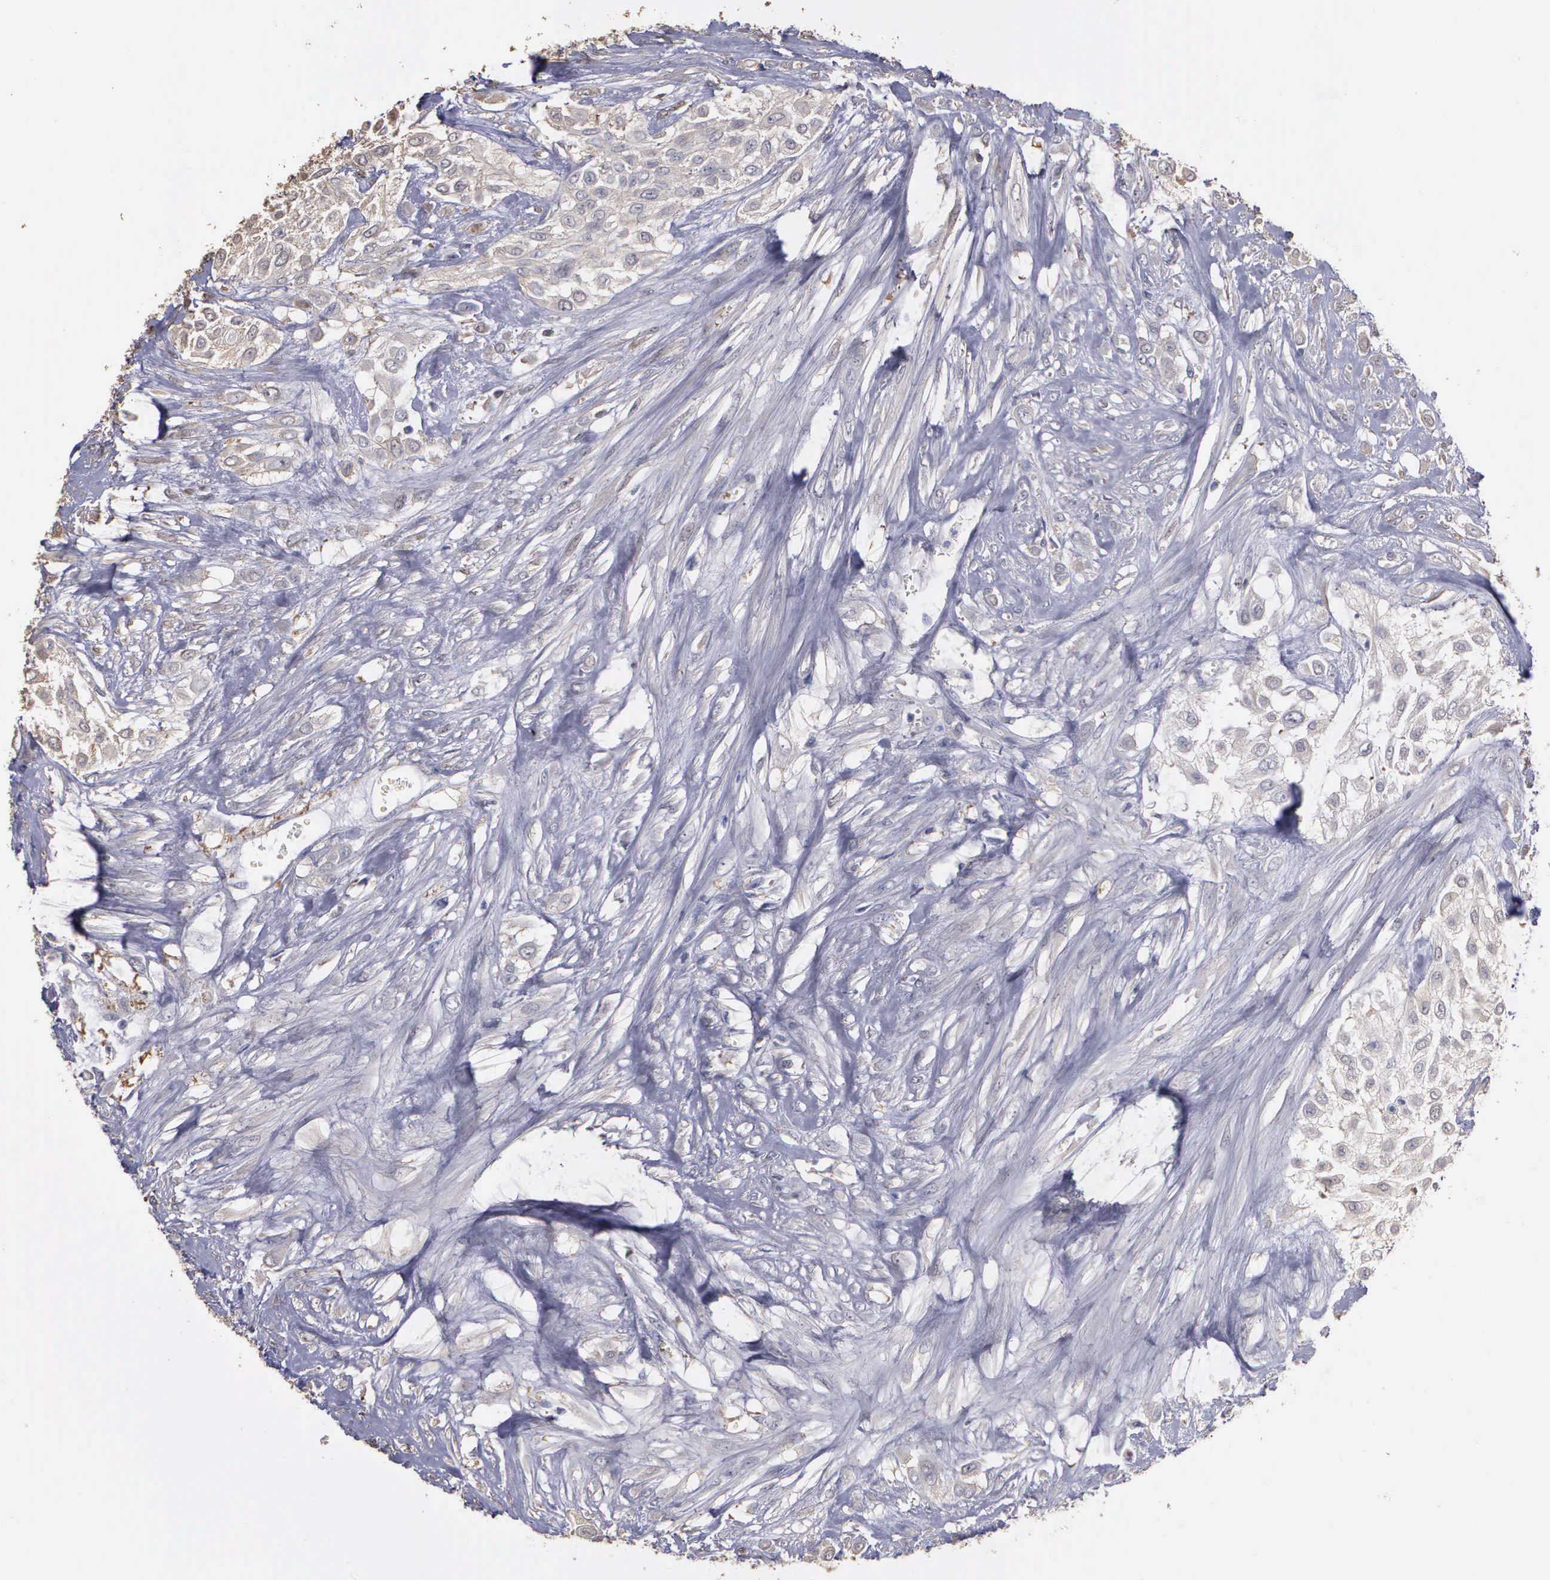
{"staining": {"intensity": "negative", "quantity": "none", "location": "none"}, "tissue": "urothelial cancer", "cell_type": "Tumor cells", "image_type": "cancer", "snomed": [{"axis": "morphology", "description": "Urothelial carcinoma, High grade"}, {"axis": "topography", "description": "Urinary bladder"}], "caption": "Protein analysis of urothelial cancer reveals no significant staining in tumor cells. The staining is performed using DAB brown chromogen with nuclei counter-stained in using hematoxylin.", "gene": "ENO3", "patient": {"sex": "male", "age": 57}}